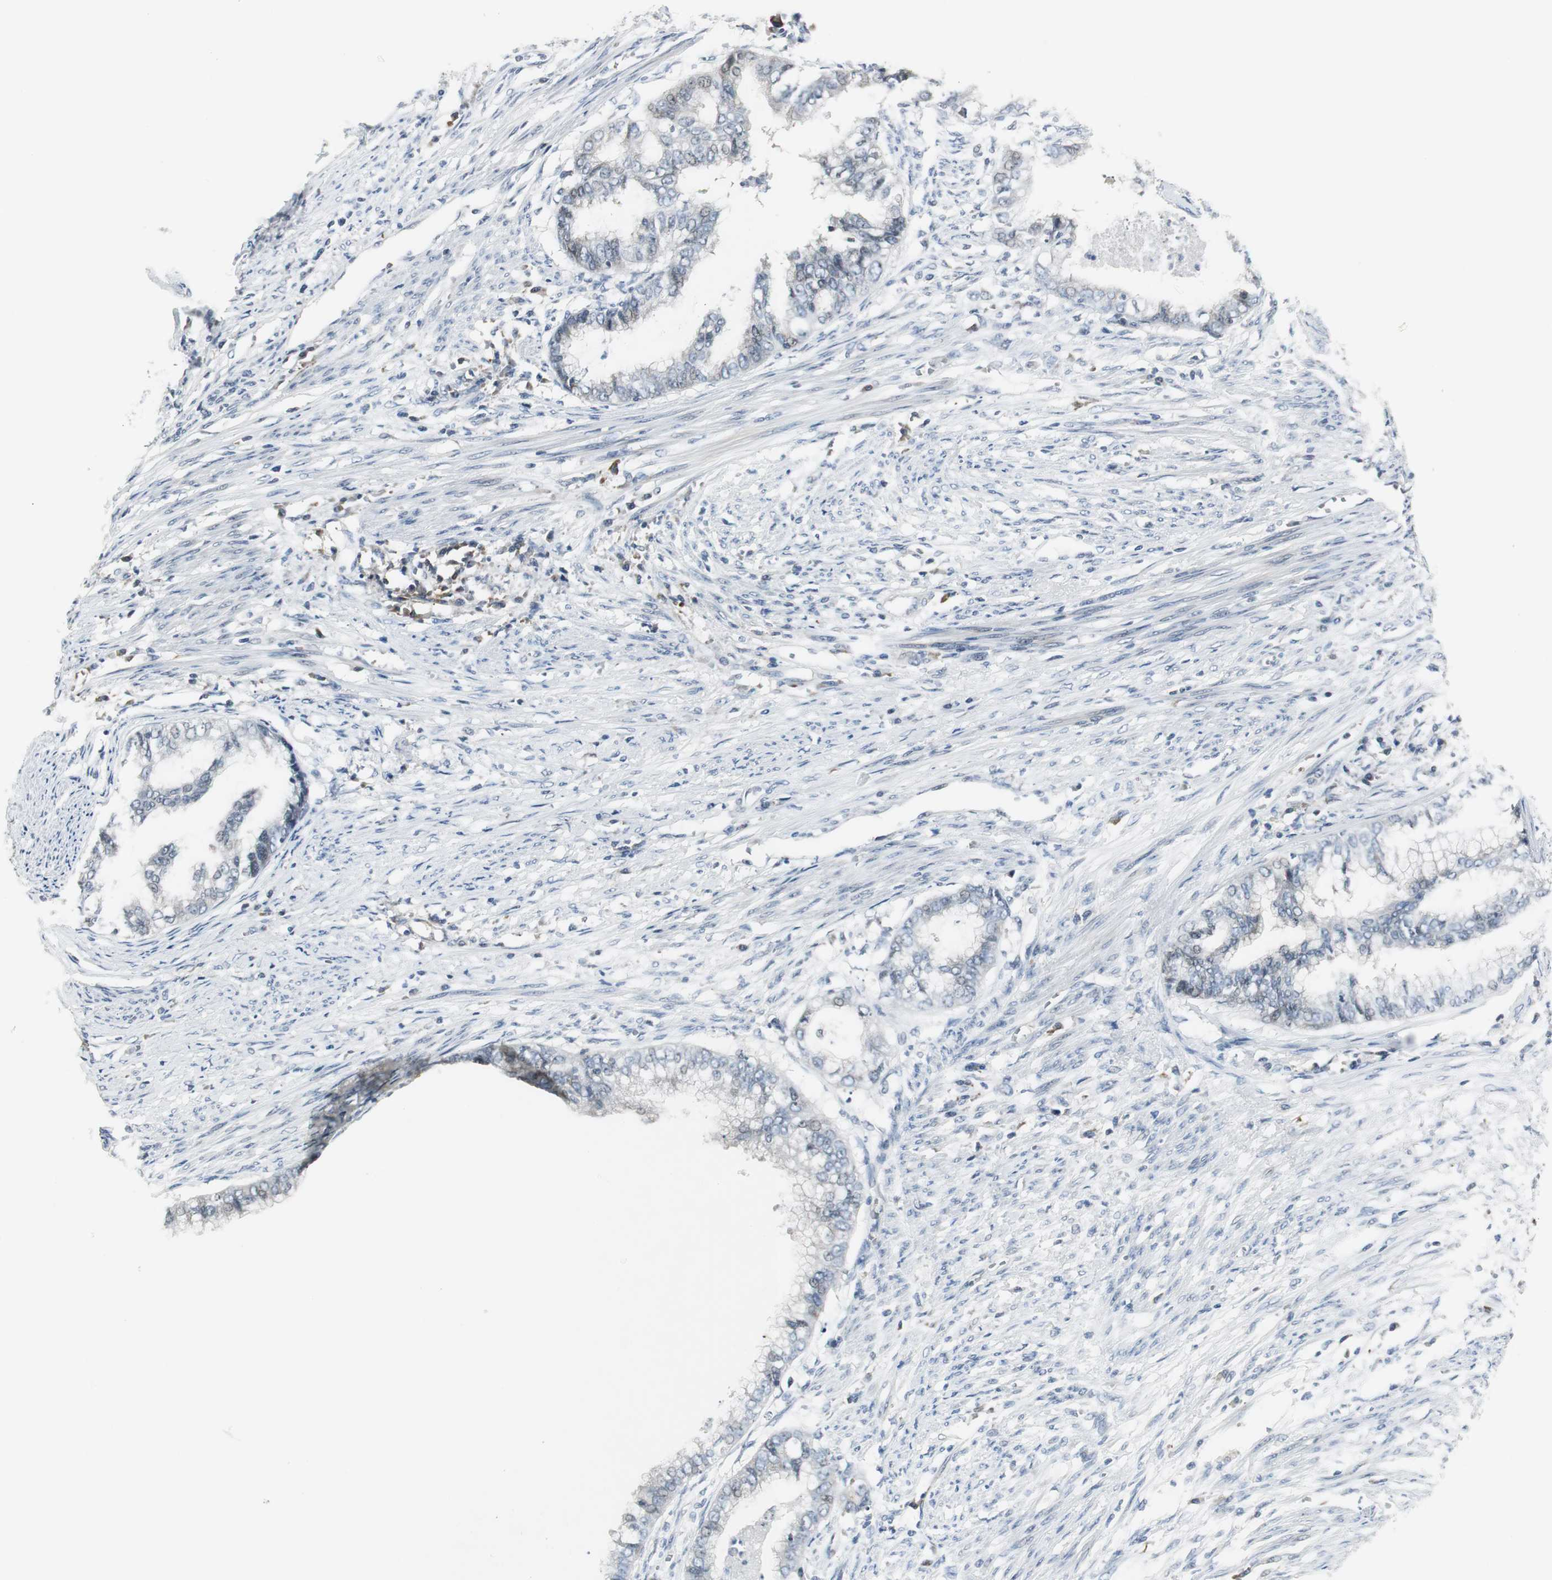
{"staining": {"intensity": "negative", "quantity": "none", "location": "none"}, "tissue": "endometrial cancer", "cell_type": "Tumor cells", "image_type": "cancer", "snomed": [{"axis": "morphology", "description": "Adenocarcinoma, NOS"}, {"axis": "topography", "description": "Endometrium"}], "caption": "Histopathology image shows no significant protein positivity in tumor cells of endometrial adenocarcinoma.", "gene": "CCT5", "patient": {"sex": "female", "age": 79}}